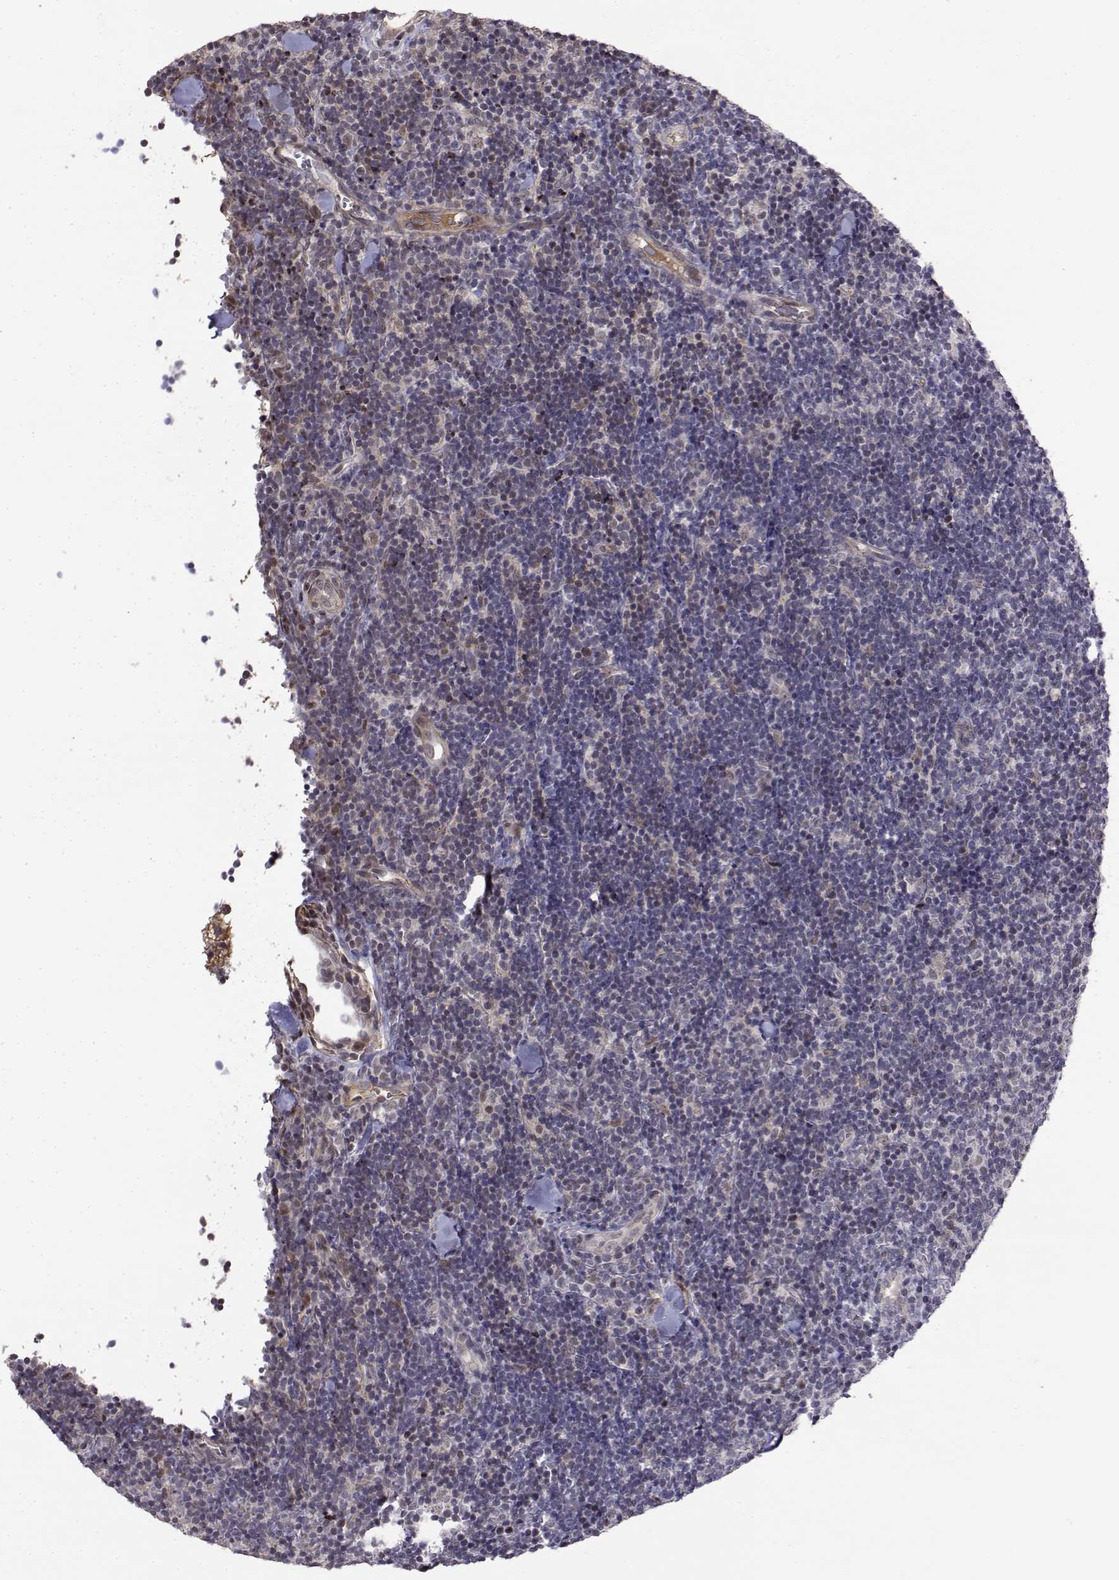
{"staining": {"intensity": "negative", "quantity": "none", "location": "none"}, "tissue": "lymphoma", "cell_type": "Tumor cells", "image_type": "cancer", "snomed": [{"axis": "morphology", "description": "Malignant lymphoma, non-Hodgkin's type, Low grade"}, {"axis": "topography", "description": "Lymph node"}], "caption": "Immunohistochemical staining of lymphoma demonstrates no significant staining in tumor cells. (DAB immunohistochemistry (IHC) visualized using brightfield microscopy, high magnification).", "gene": "ITGA7", "patient": {"sex": "female", "age": 56}}